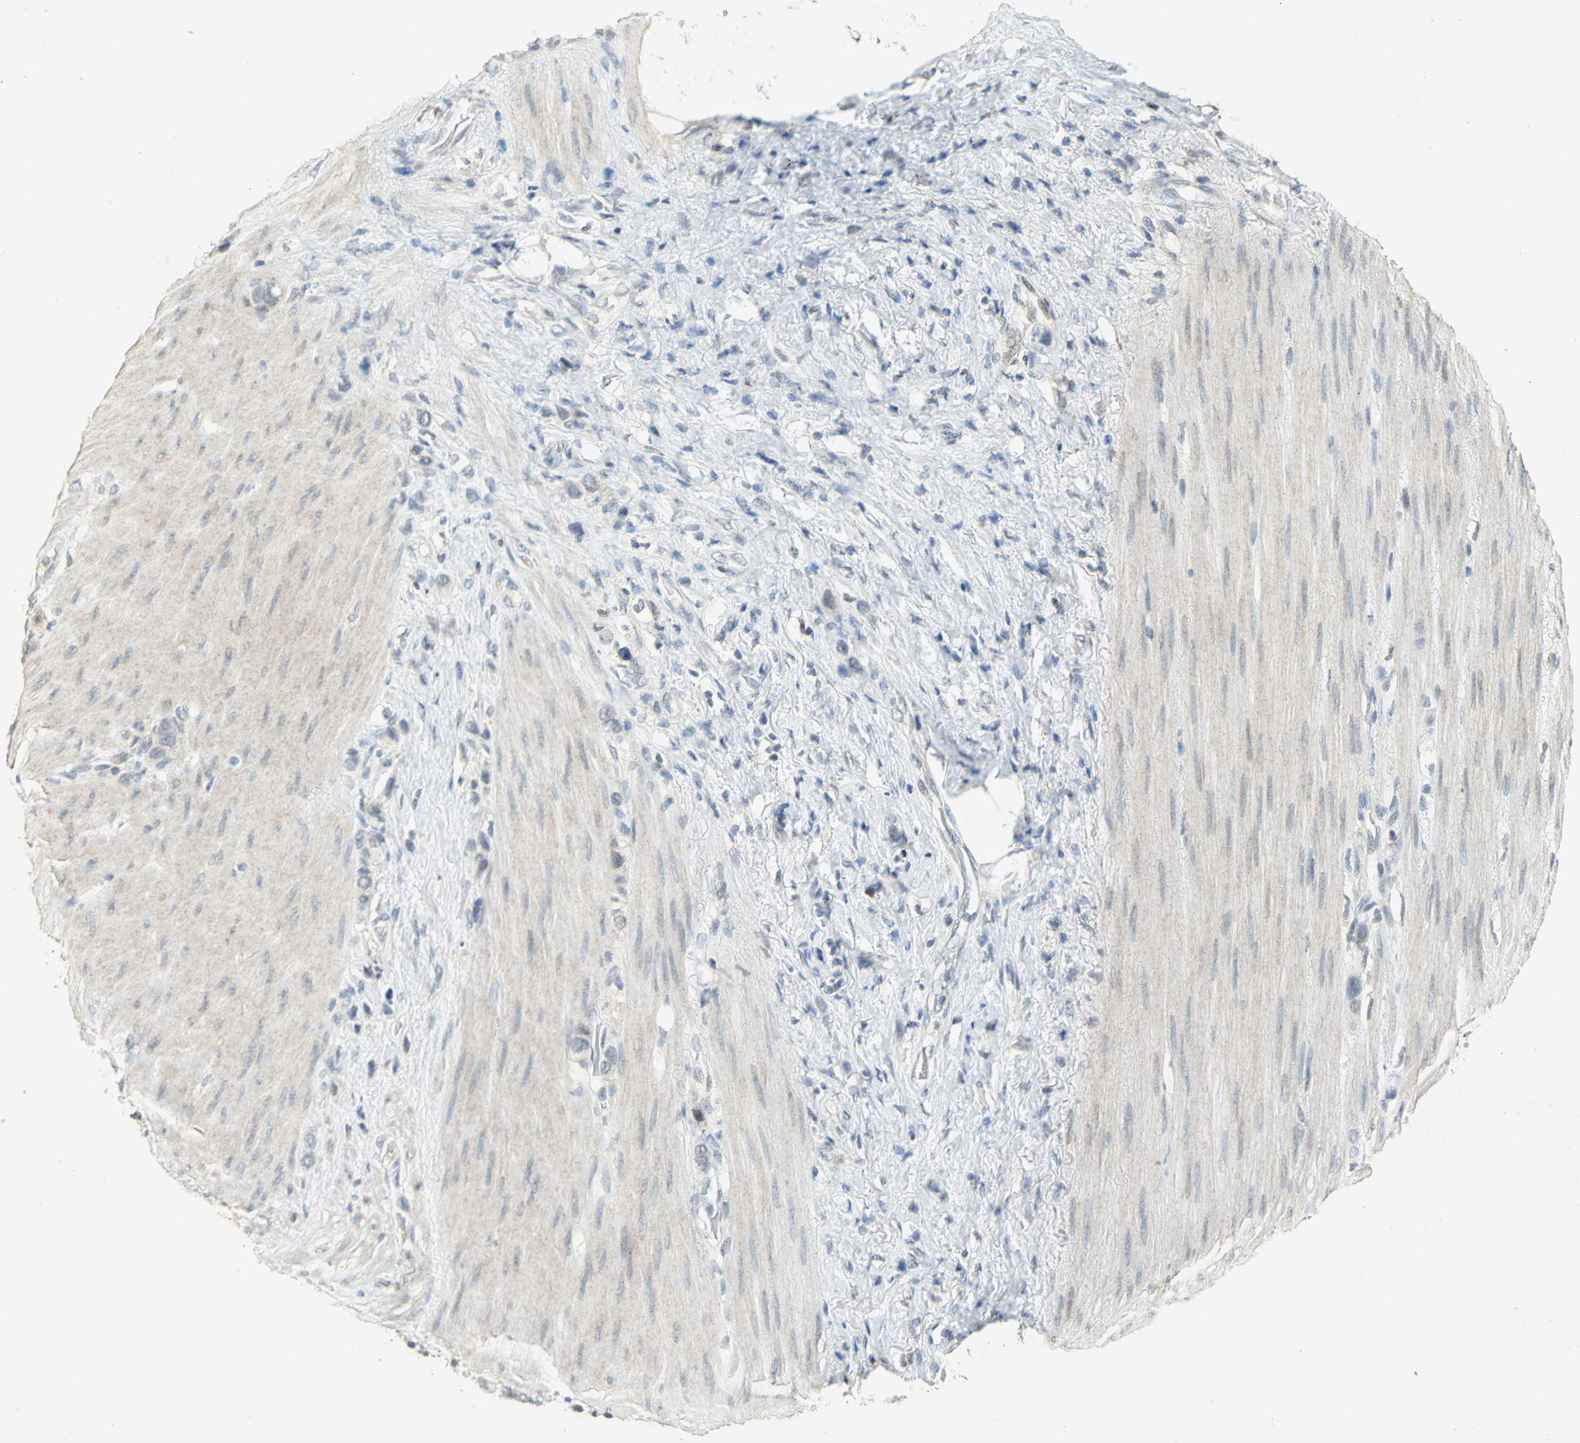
{"staining": {"intensity": "negative", "quantity": "none", "location": "none"}, "tissue": "stomach cancer", "cell_type": "Tumor cells", "image_type": "cancer", "snomed": [{"axis": "morphology", "description": "Normal tissue, NOS"}, {"axis": "morphology", "description": "Adenocarcinoma, NOS"}, {"axis": "morphology", "description": "Adenocarcinoma, High grade"}, {"axis": "topography", "description": "Stomach, upper"}, {"axis": "topography", "description": "Stomach"}], "caption": "IHC micrograph of stomach adenocarcinoma (high-grade) stained for a protein (brown), which reveals no positivity in tumor cells. (DAB (3,3'-diaminobenzidine) immunohistochemistry (IHC) visualized using brightfield microscopy, high magnification).", "gene": "DNAJB6", "patient": {"sex": "female", "age": 65}}